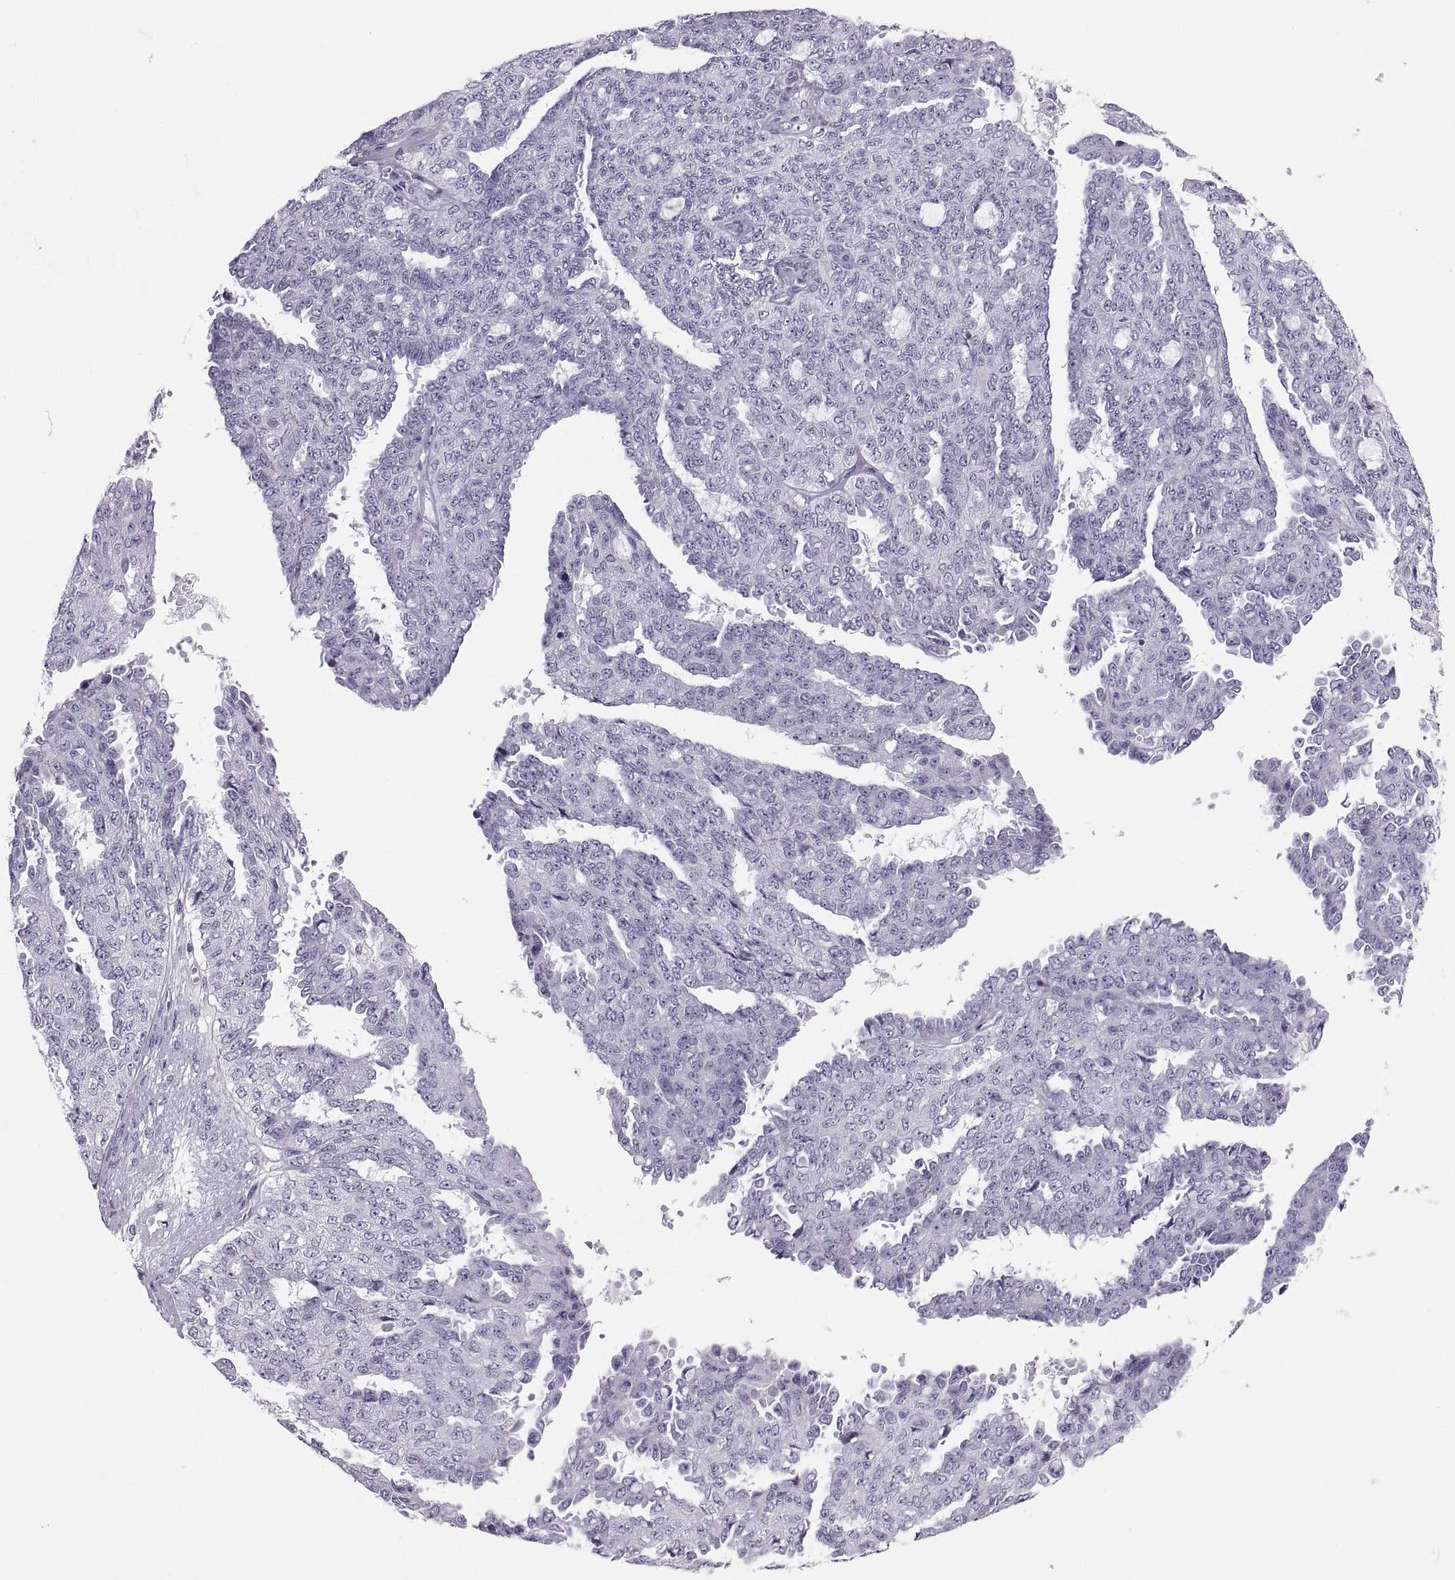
{"staining": {"intensity": "negative", "quantity": "none", "location": "none"}, "tissue": "ovarian cancer", "cell_type": "Tumor cells", "image_type": "cancer", "snomed": [{"axis": "morphology", "description": "Cystadenocarcinoma, serous, NOS"}, {"axis": "topography", "description": "Ovary"}], "caption": "DAB (3,3'-diaminobenzidine) immunohistochemical staining of human ovarian serous cystadenocarcinoma exhibits no significant expression in tumor cells.", "gene": "SLC22A6", "patient": {"sex": "female", "age": 71}}